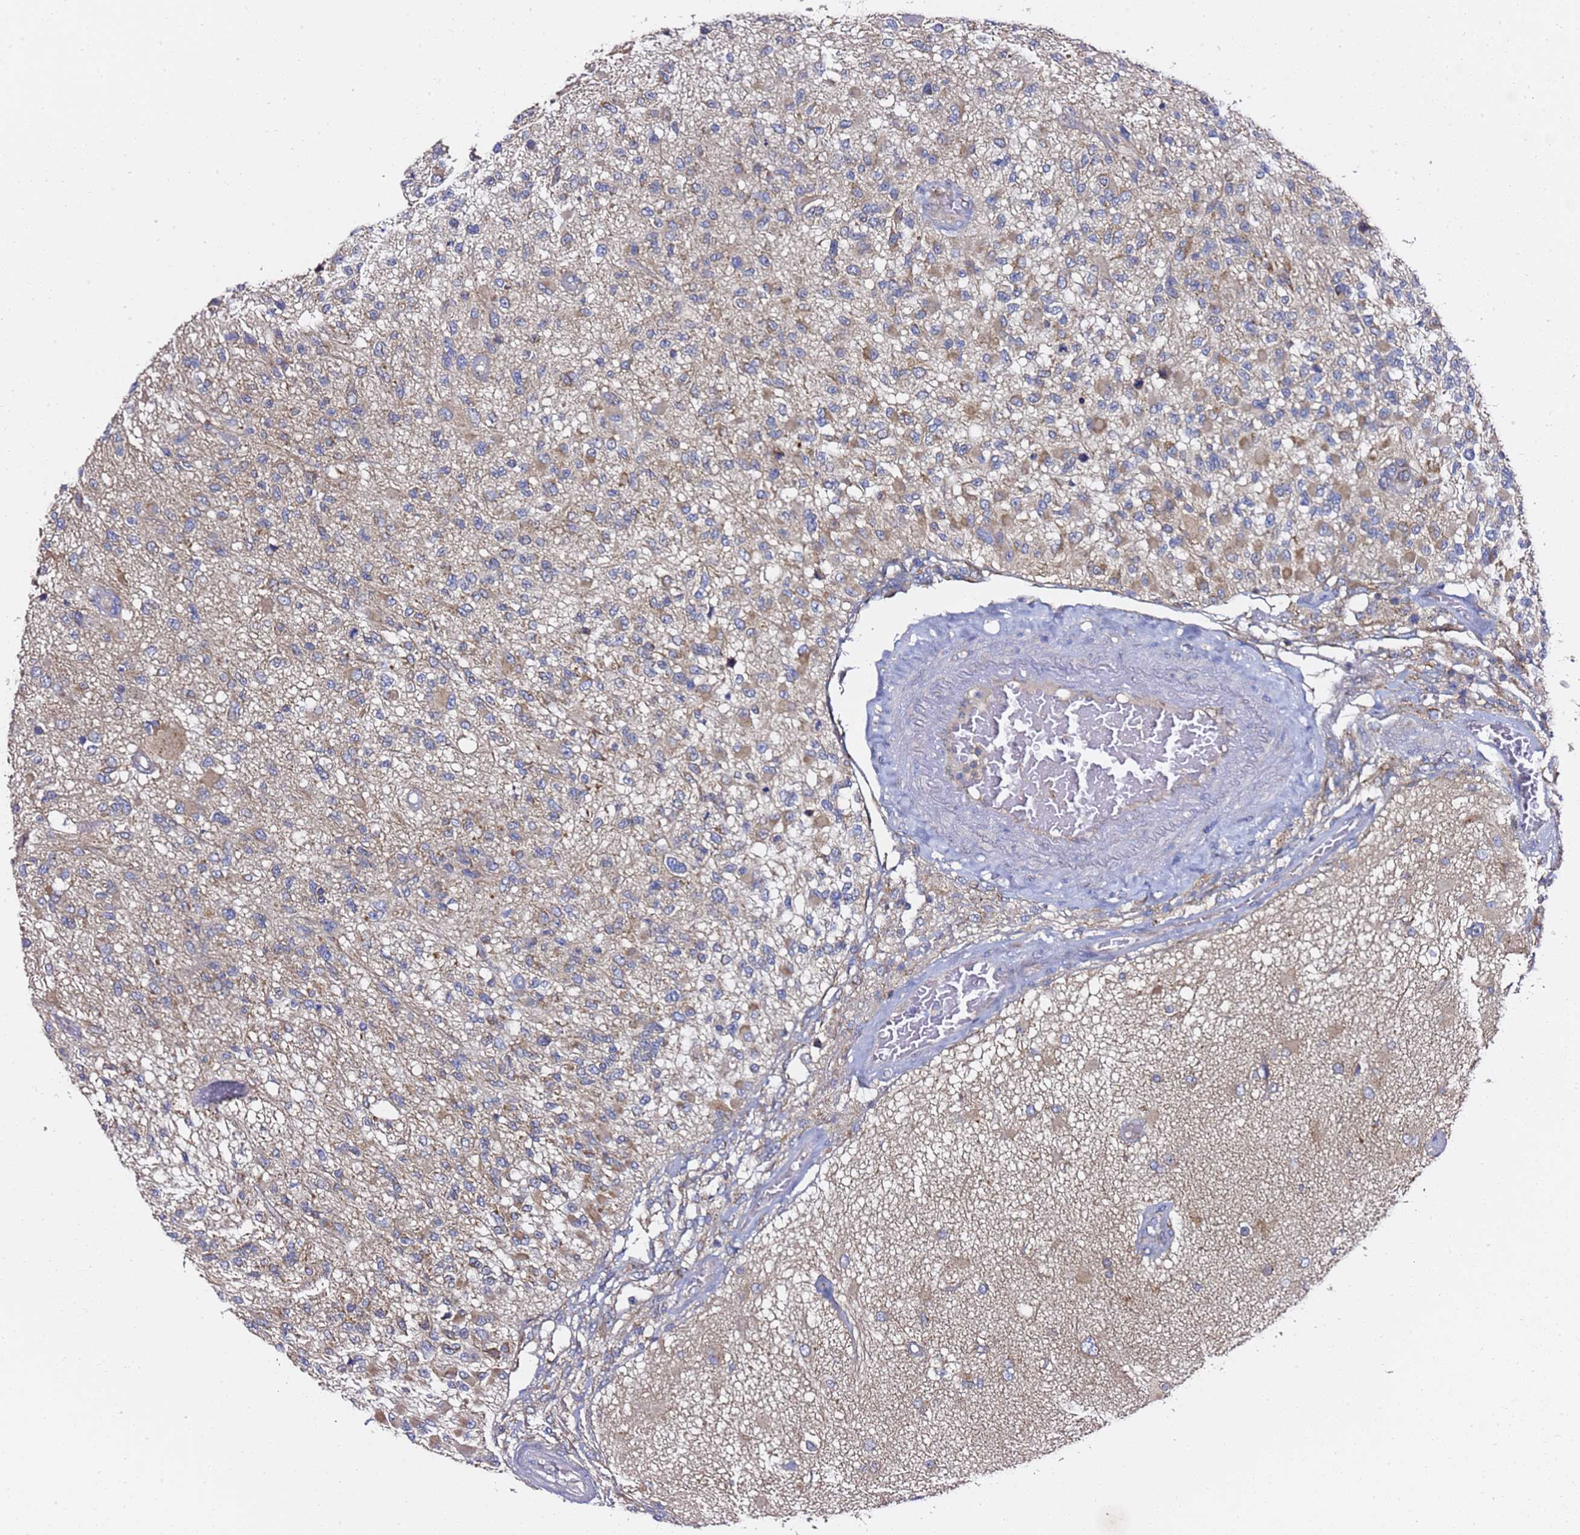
{"staining": {"intensity": "moderate", "quantity": "<25%", "location": "cytoplasmic/membranous"}, "tissue": "glioma", "cell_type": "Tumor cells", "image_type": "cancer", "snomed": [{"axis": "morphology", "description": "Glioma, malignant, High grade"}, {"axis": "morphology", "description": "Glioblastoma, NOS"}, {"axis": "topography", "description": "Brain"}], "caption": "Glioma stained for a protein (brown) displays moderate cytoplasmic/membranous positive positivity in approximately <25% of tumor cells.", "gene": "C19orf12", "patient": {"sex": "male", "age": 60}}